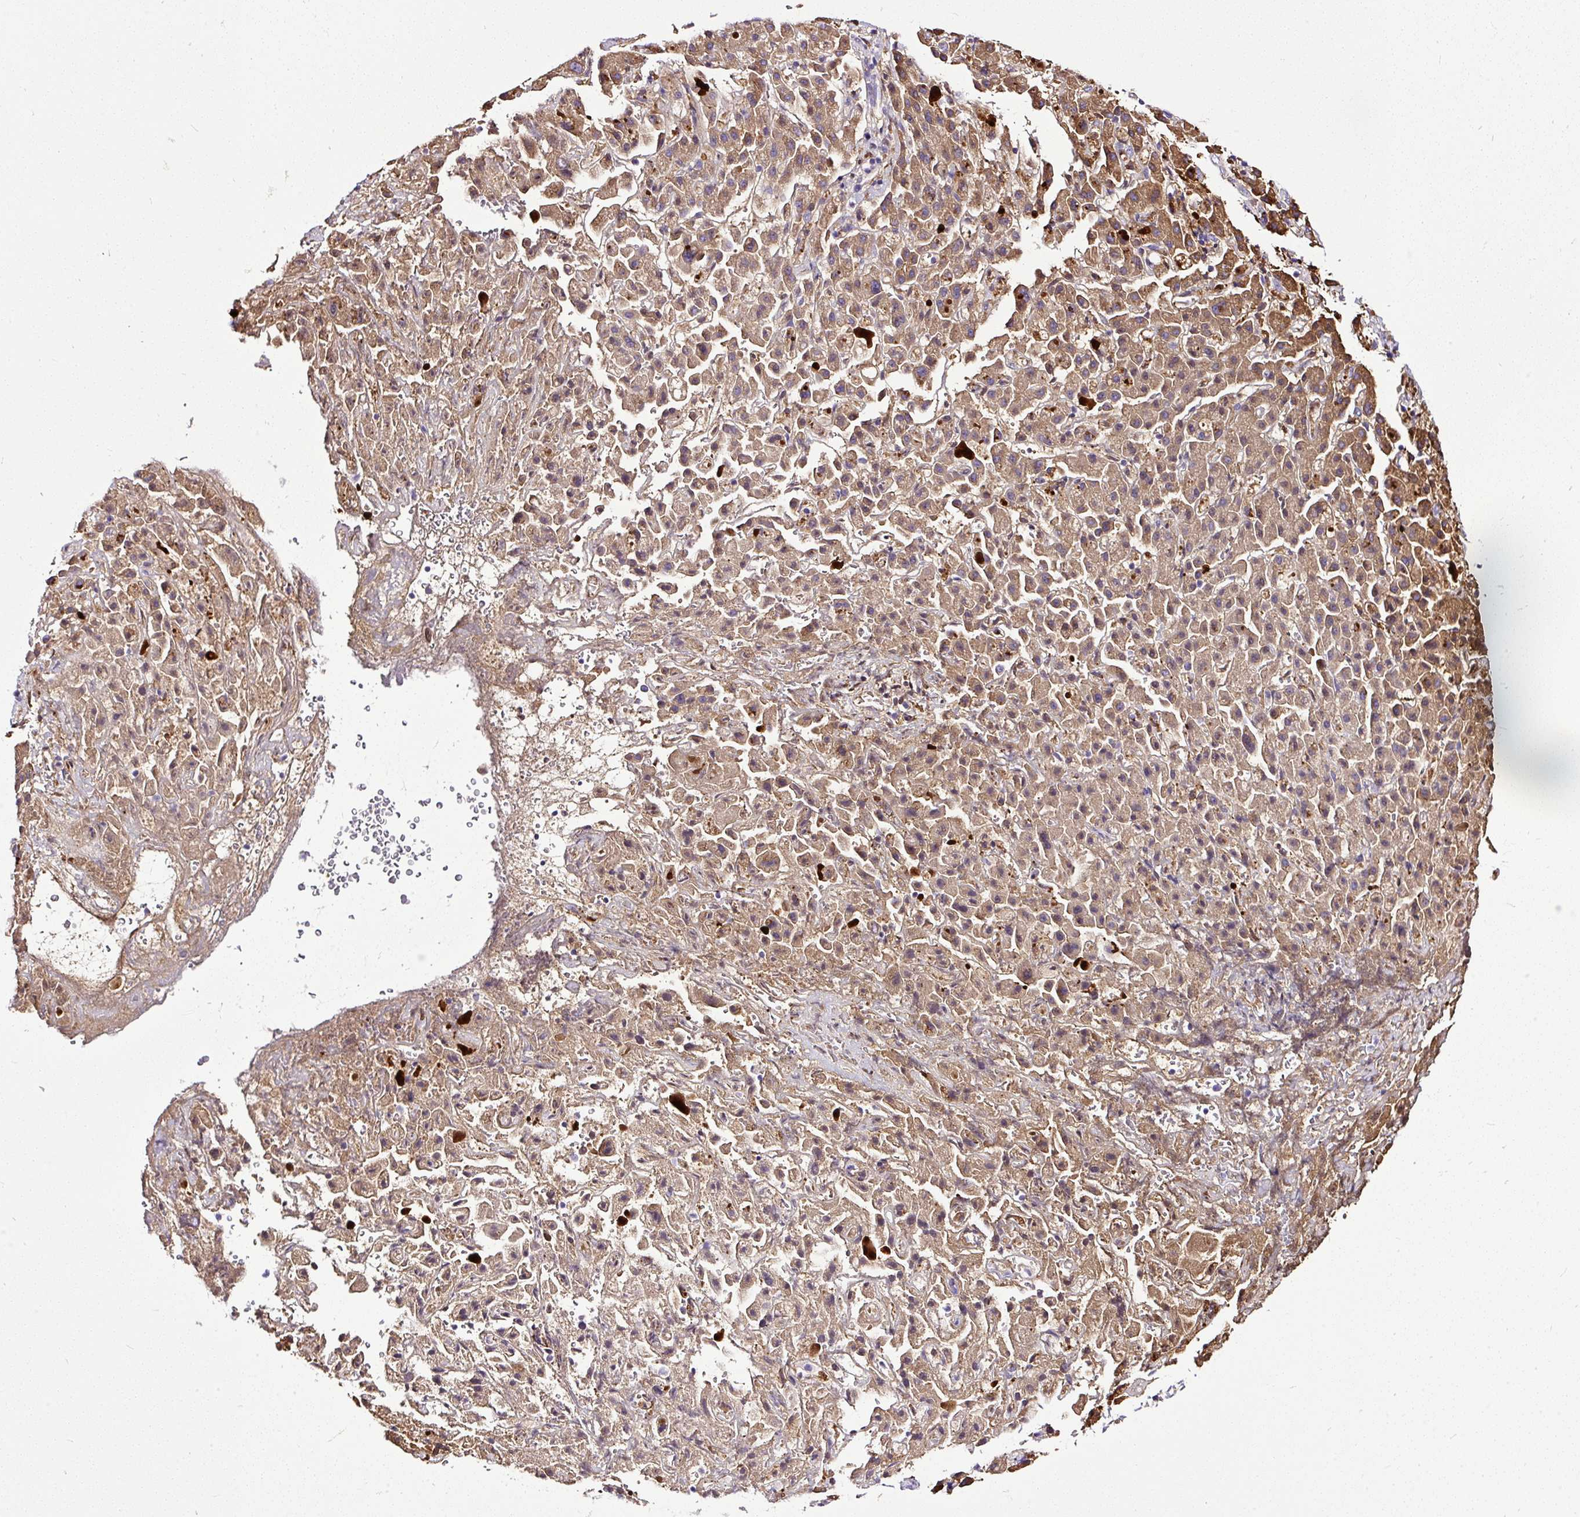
{"staining": {"intensity": "weak", "quantity": ">75%", "location": "cytoplasmic/membranous"}, "tissue": "liver cancer", "cell_type": "Tumor cells", "image_type": "cancer", "snomed": [{"axis": "morphology", "description": "Cholangiocarcinoma"}, {"axis": "topography", "description": "Liver"}], "caption": "Protein staining of liver cancer tissue displays weak cytoplasmic/membranous expression in approximately >75% of tumor cells. (Brightfield microscopy of DAB IHC at high magnification).", "gene": "CLEC3B", "patient": {"sex": "female", "age": 52}}